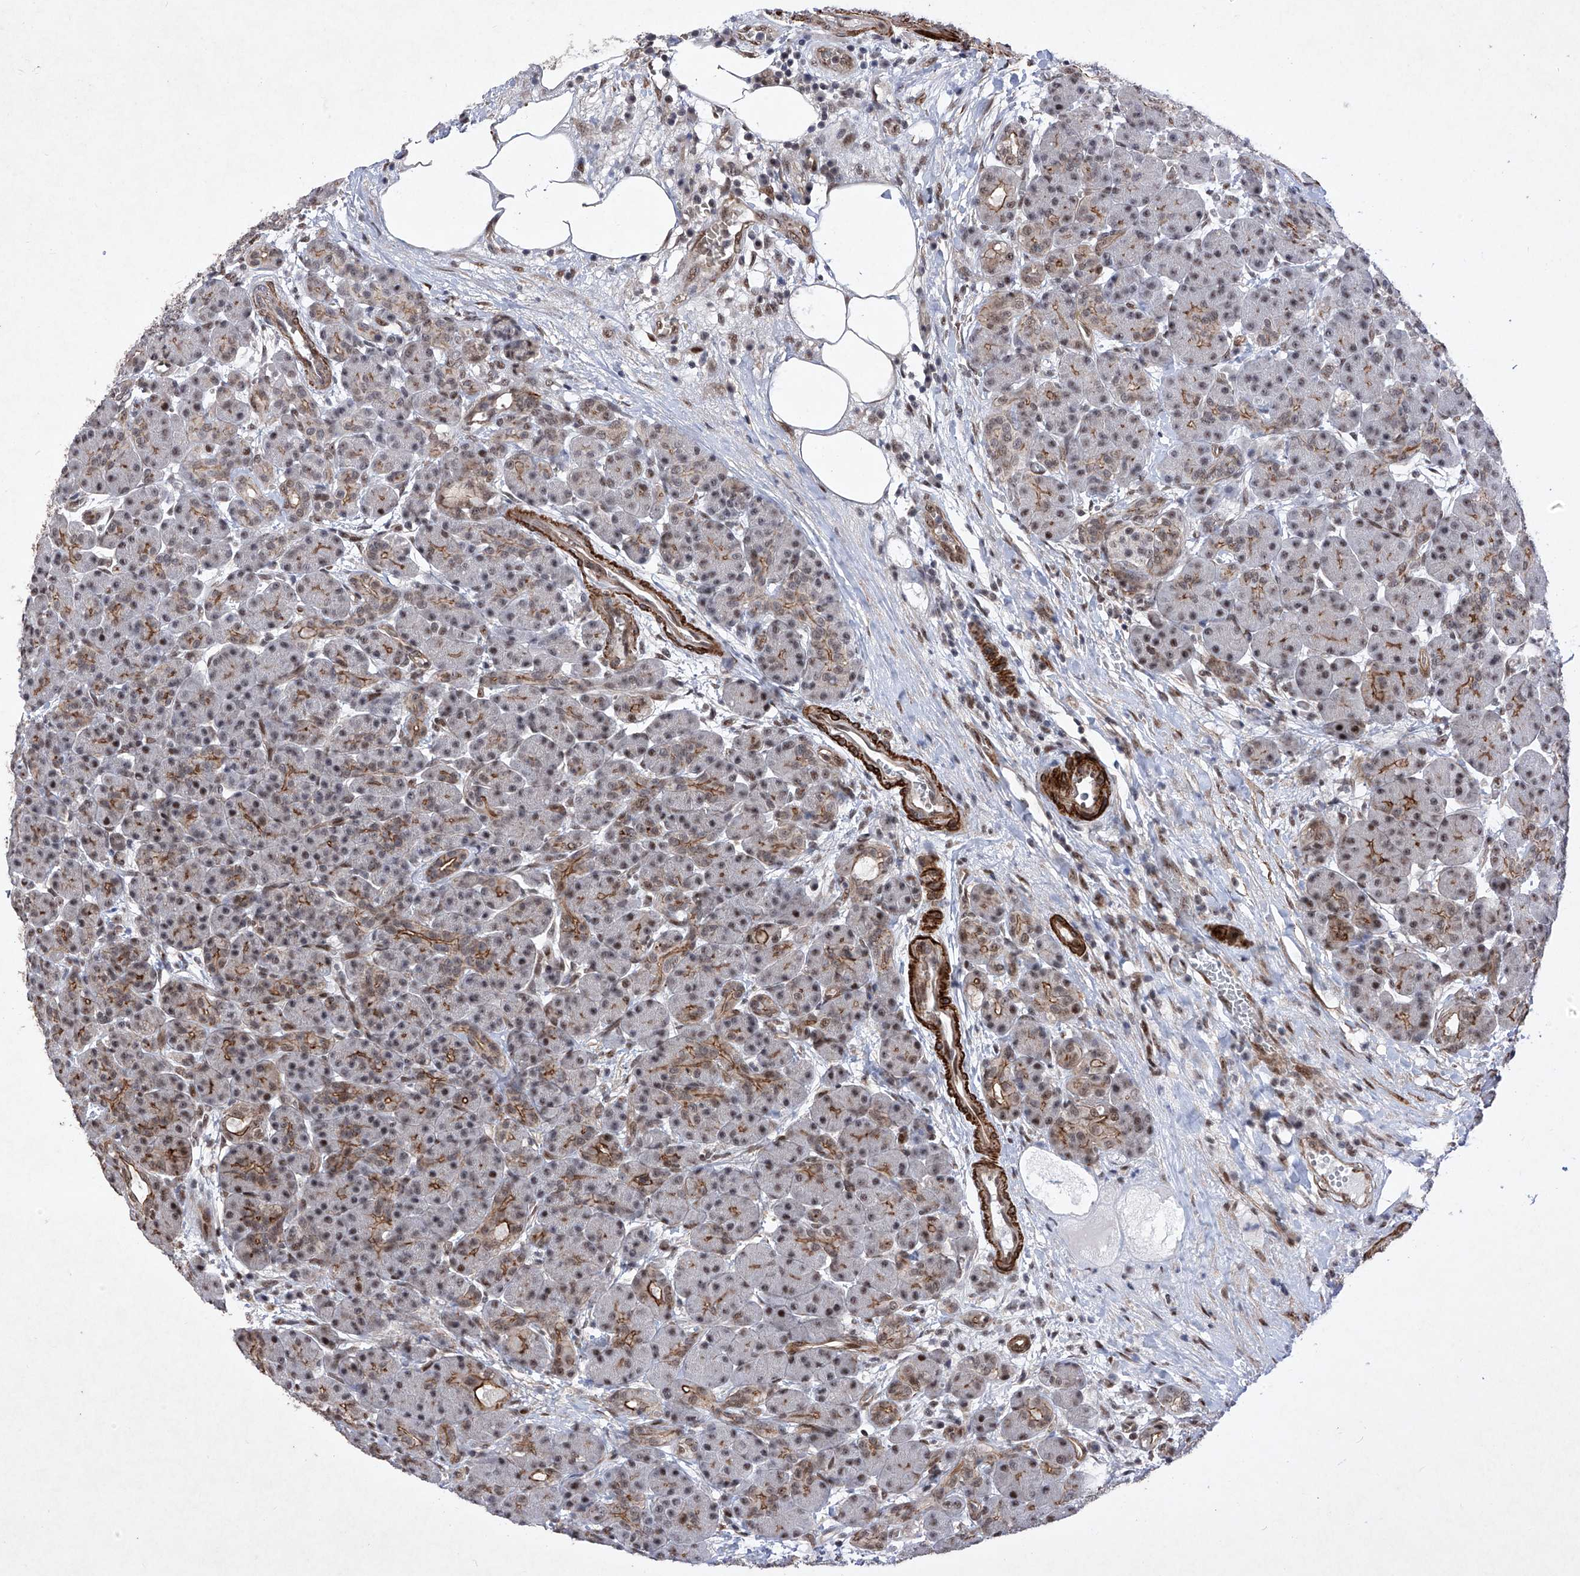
{"staining": {"intensity": "strong", "quantity": "25%-75%", "location": "cytoplasmic/membranous,nuclear"}, "tissue": "pancreas", "cell_type": "Exocrine glandular cells", "image_type": "normal", "snomed": [{"axis": "morphology", "description": "Normal tissue, NOS"}, {"axis": "topography", "description": "Pancreas"}], "caption": "Pancreas stained with a brown dye exhibits strong cytoplasmic/membranous,nuclear positive staining in about 25%-75% of exocrine glandular cells.", "gene": "NFATC4", "patient": {"sex": "male", "age": 63}}